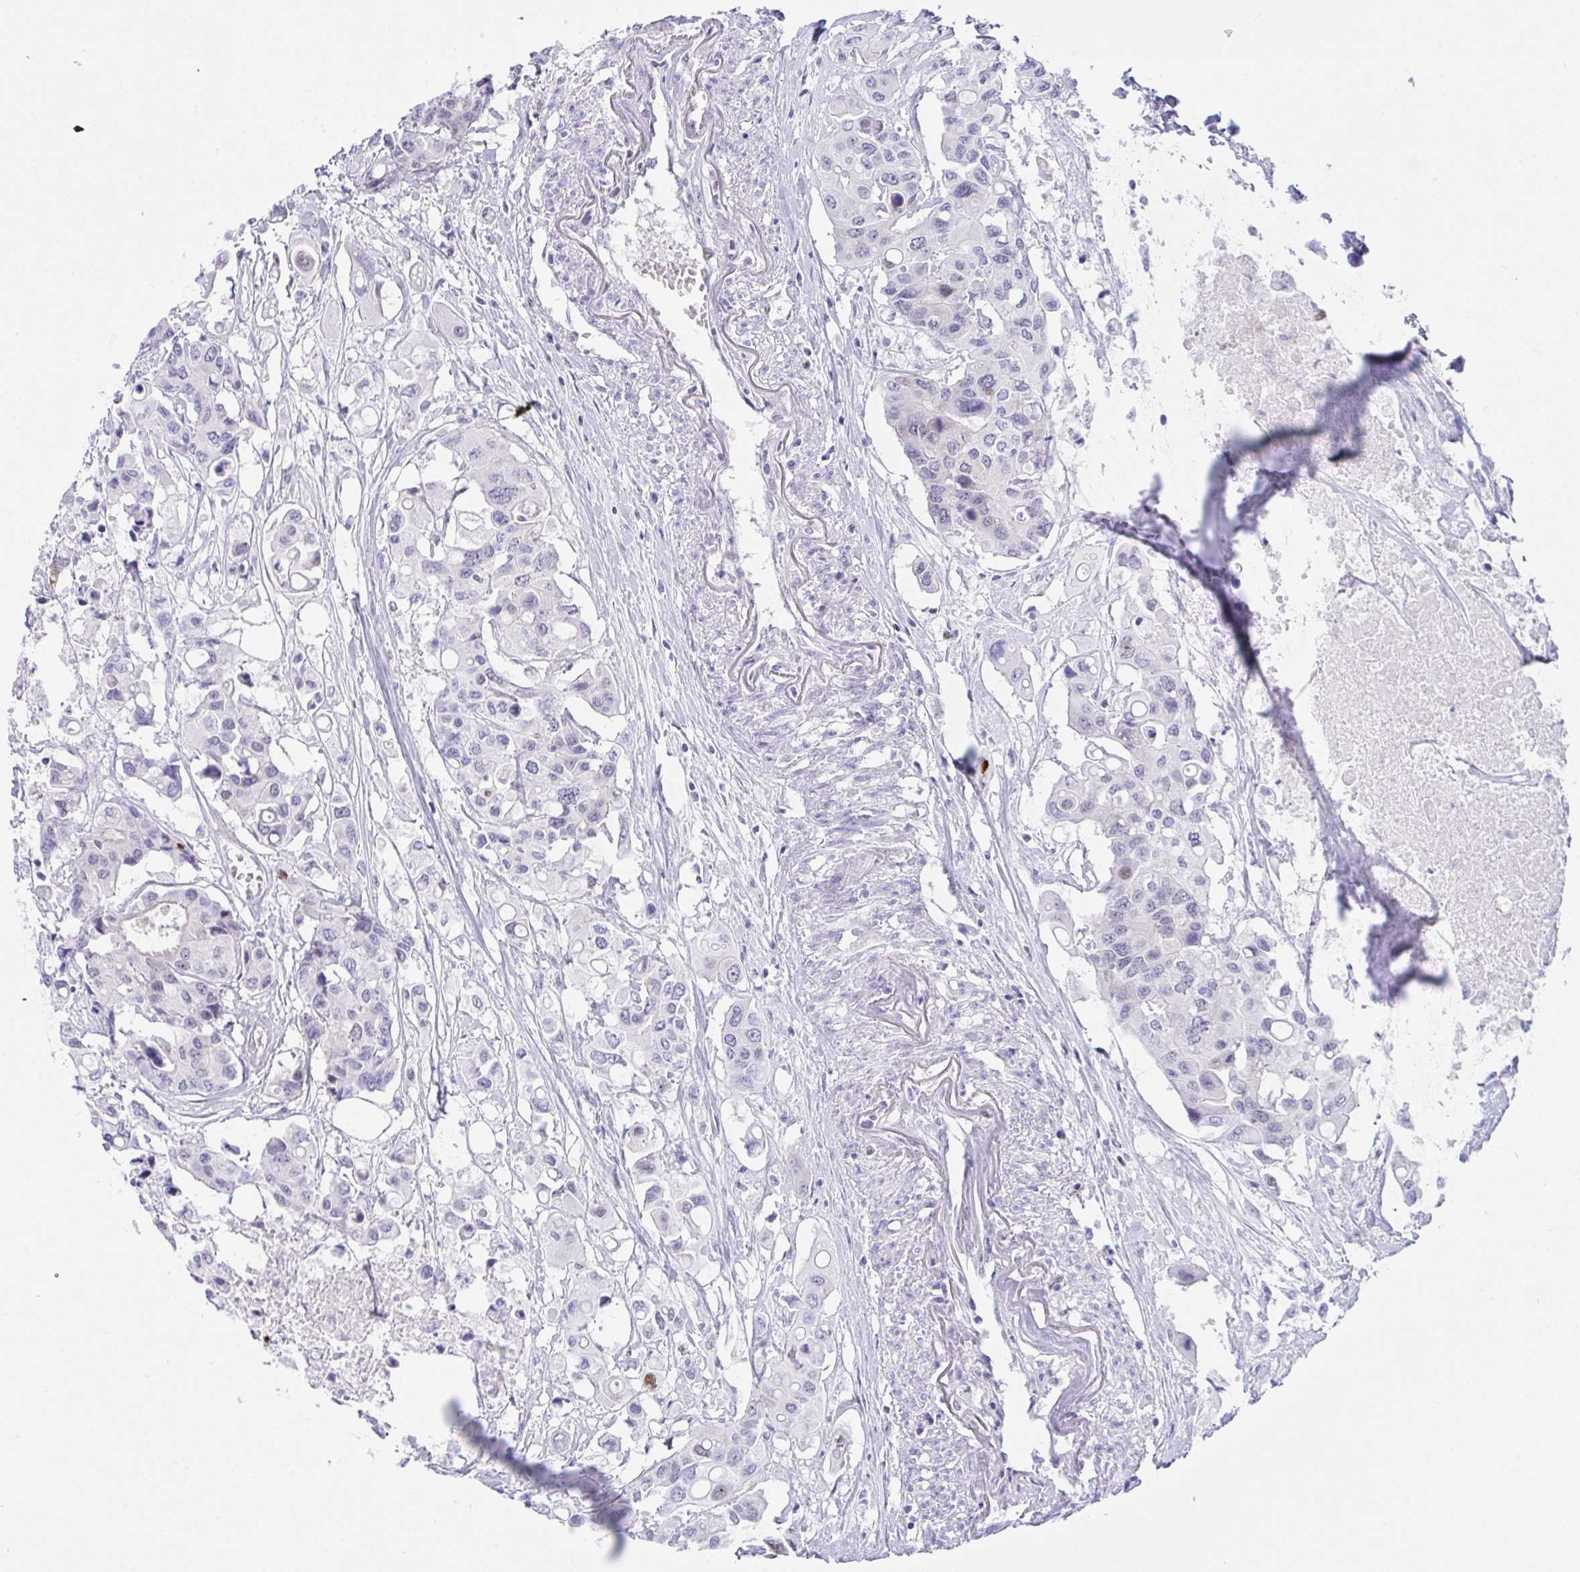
{"staining": {"intensity": "negative", "quantity": "none", "location": "none"}, "tissue": "colorectal cancer", "cell_type": "Tumor cells", "image_type": "cancer", "snomed": [{"axis": "morphology", "description": "Adenocarcinoma, NOS"}, {"axis": "topography", "description": "Colon"}], "caption": "Histopathology image shows no protein positivity in tumor cells of colorectal cancer (adenocarcinoma) tissue. (Brightfield microscopy of DAB immunohistochemistry (IHC) at high magnification).", "gene": "IKZF2", "patient": {"sex": "male", "age": 77}}